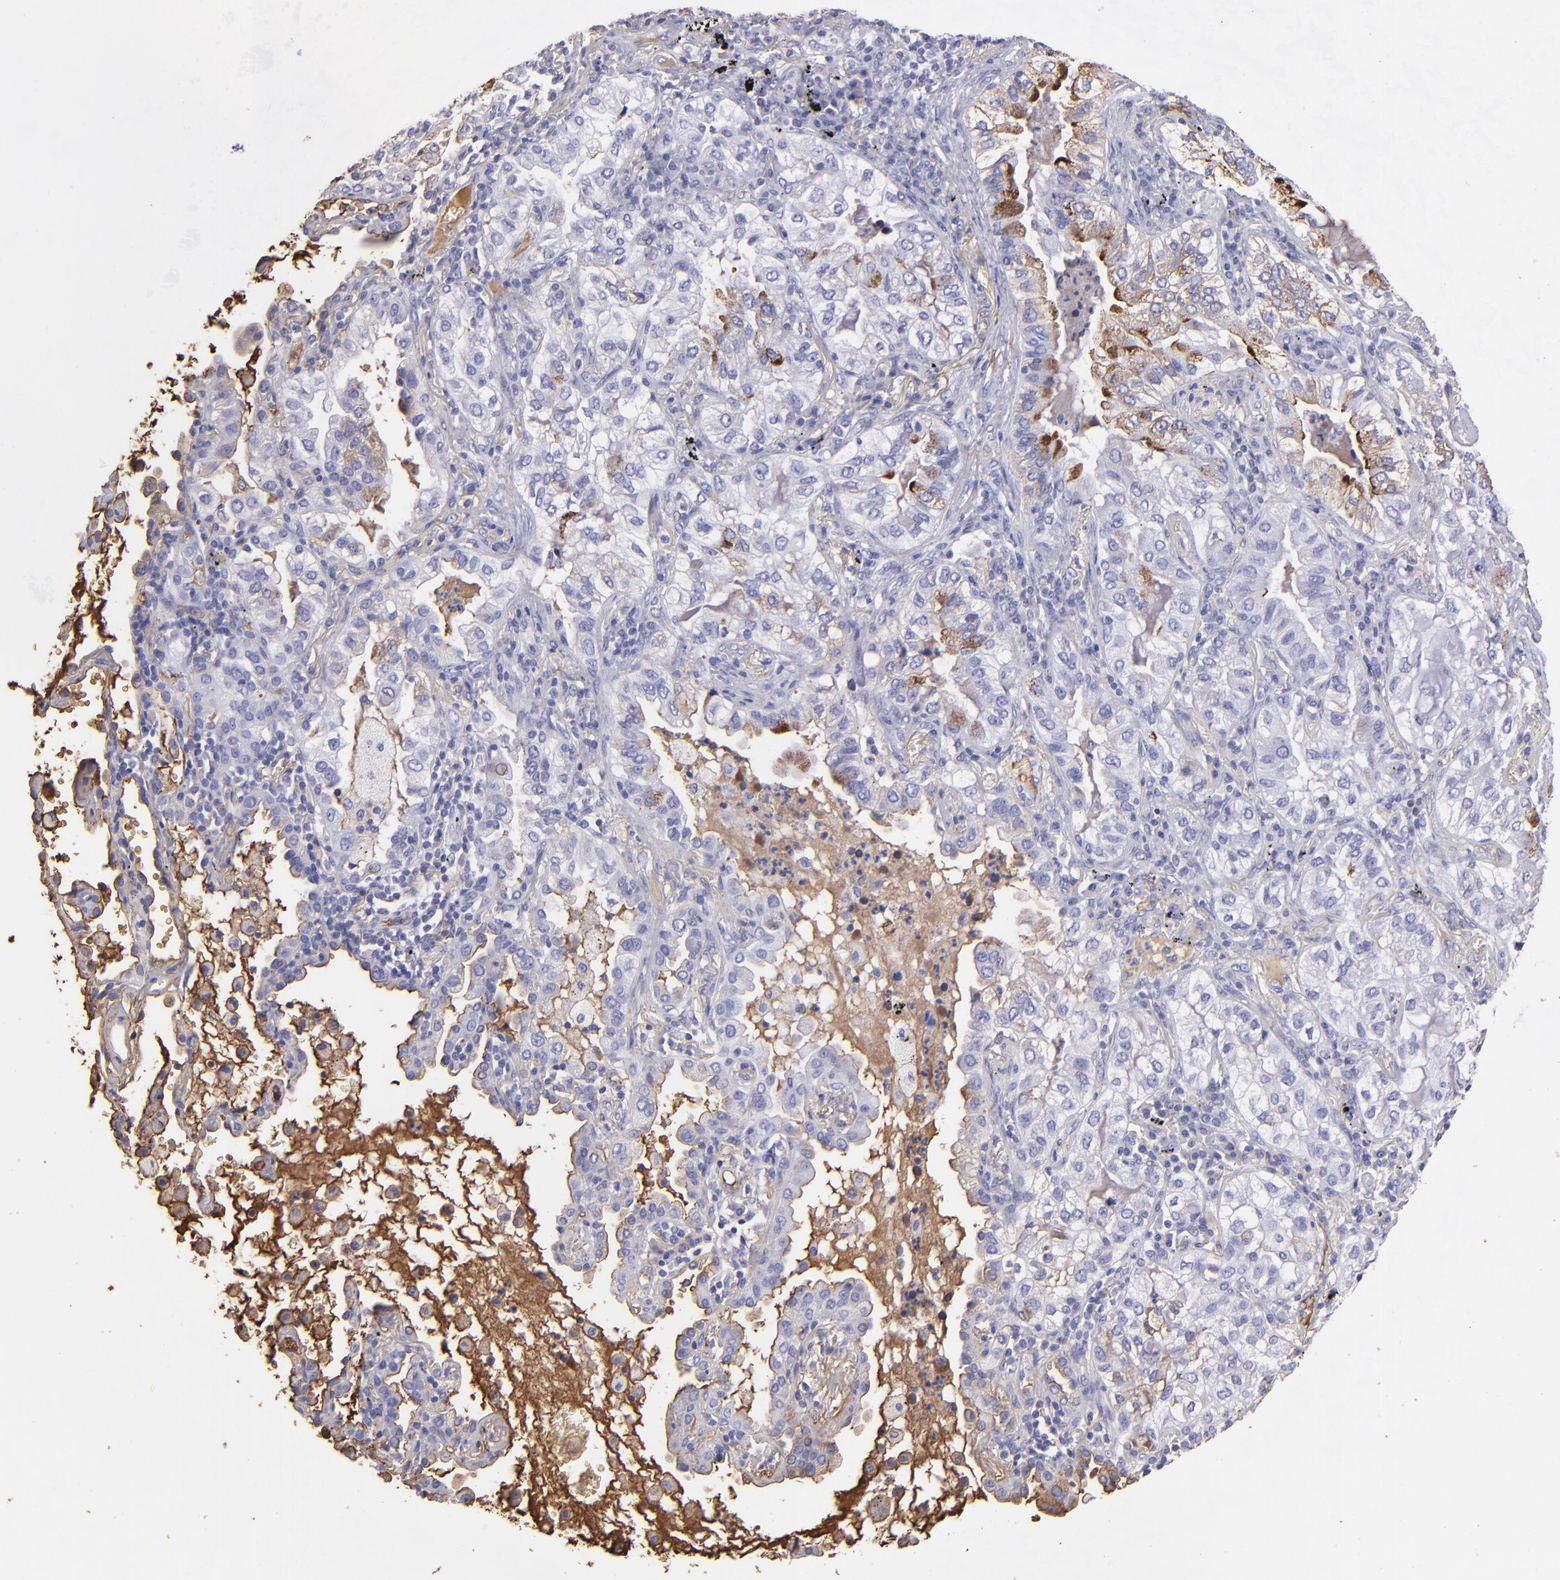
{"staining": {"intensity": "moderate", "quantity": "25%-75%", "location": "cytoplasmic/membranous"}, "tissue": "lung cancer", "cell_type": "Tumor cells", "image_type": "cancer", "snomed": [{"axis": "morphology", "description": "Adenocarcinoma, NOS"}, {"axis": "topography", "description": "Lung"}], "caption": "Human adenocarcinoma (lung) stained for a protein (brown) displays moderate cytoplasmic/membranous positive positivity in about 25%-75% of tumor cells.", "gene": "FGB", "patient": {"sex": "female", "age": 50}}